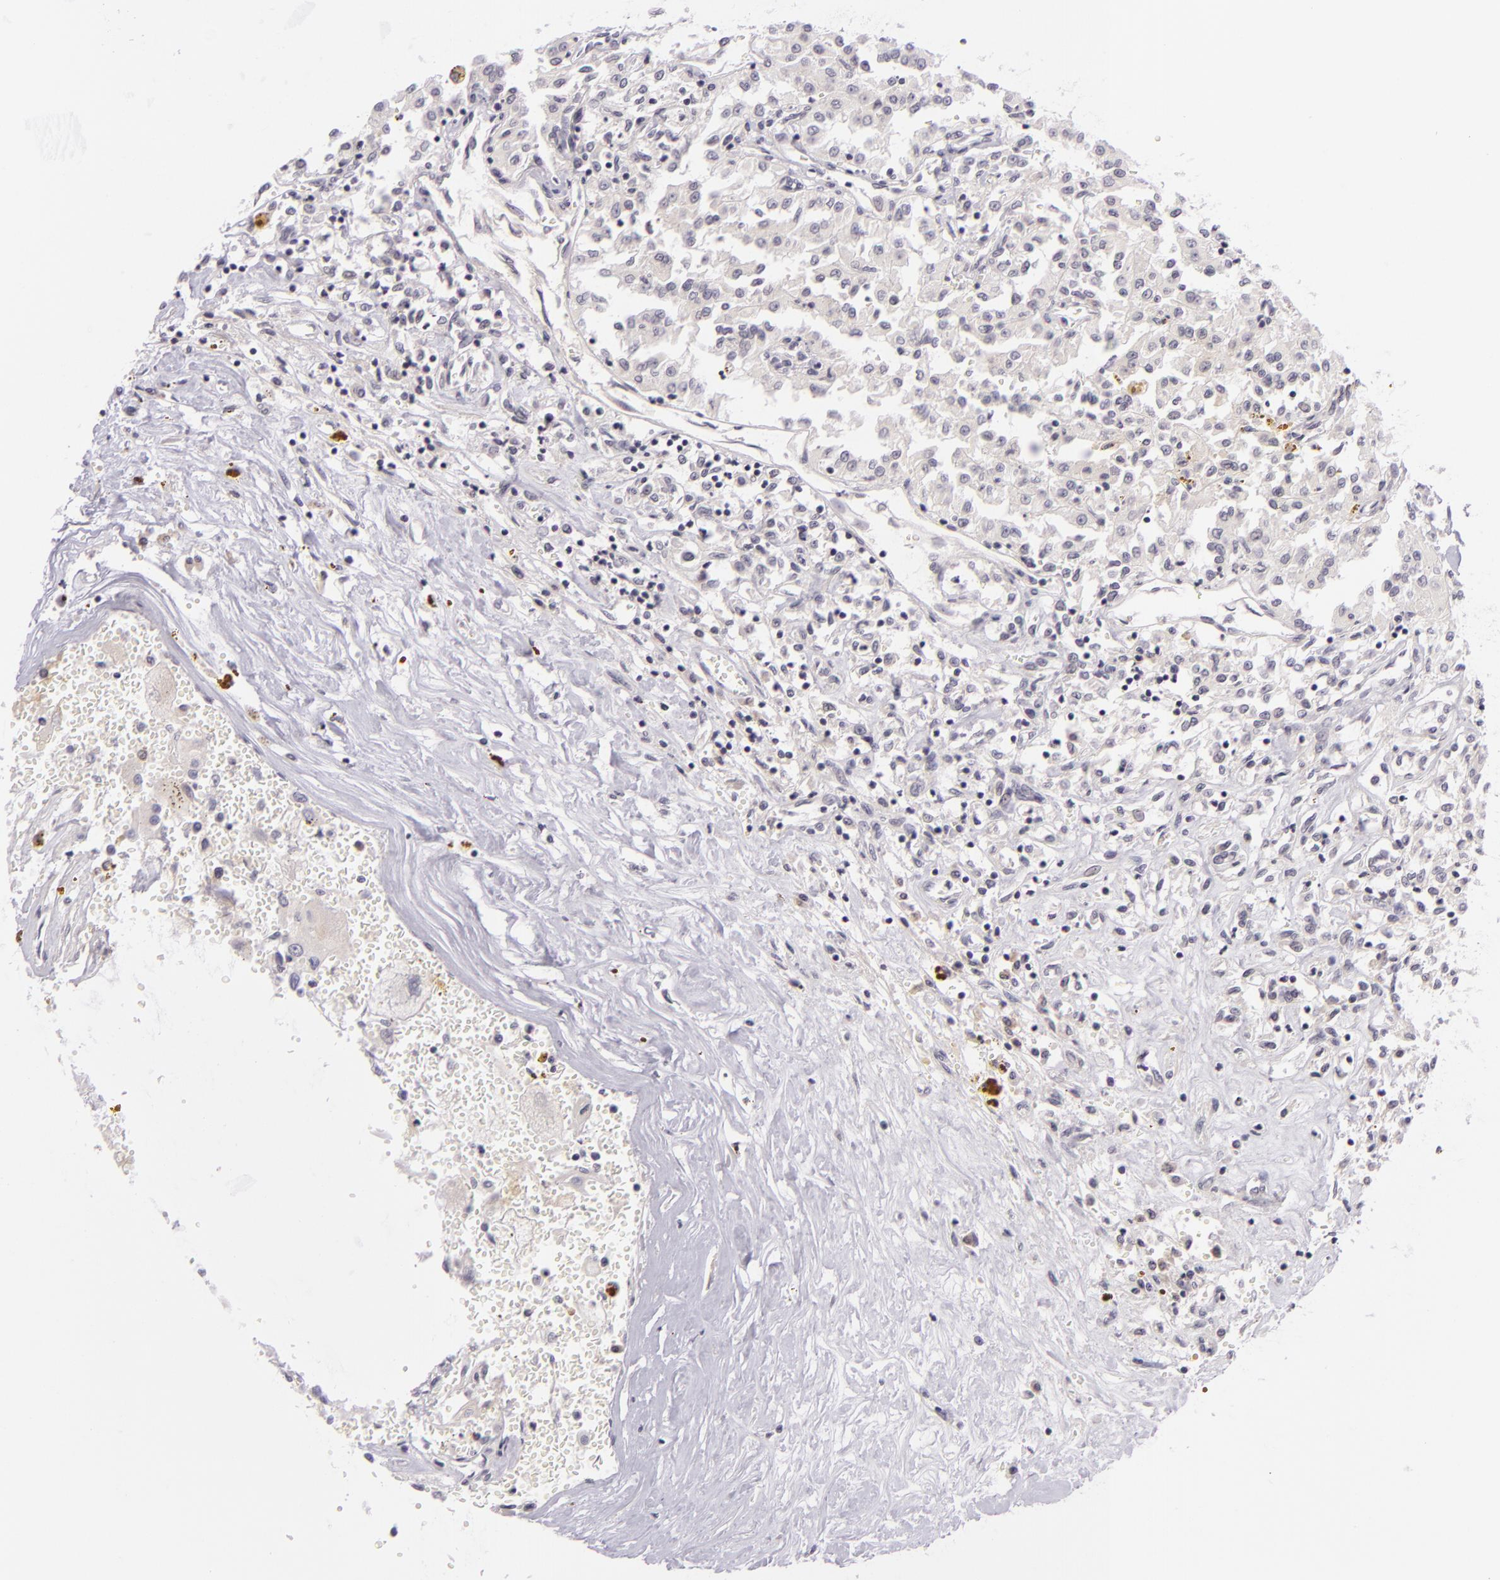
{"staining": {"intensity": "negative", "quantity": "none", "location": "none"}, "tissue": "renal cancer", "cell_type": "Tumor cells", "image_type": "cancer", "snomed": [{"axis": "morphology", "description": "Adenocarcinoma, NOS"}, {"axis": "topography", "description": "Kidney"}], "caption": "A high-resolution micrograph shows IHC staining of adenocarcinoma (renal), which shows no significant staining in tumor cells.", "gene": "DAG1", "patient": {"sex": "male", "age": 78}}